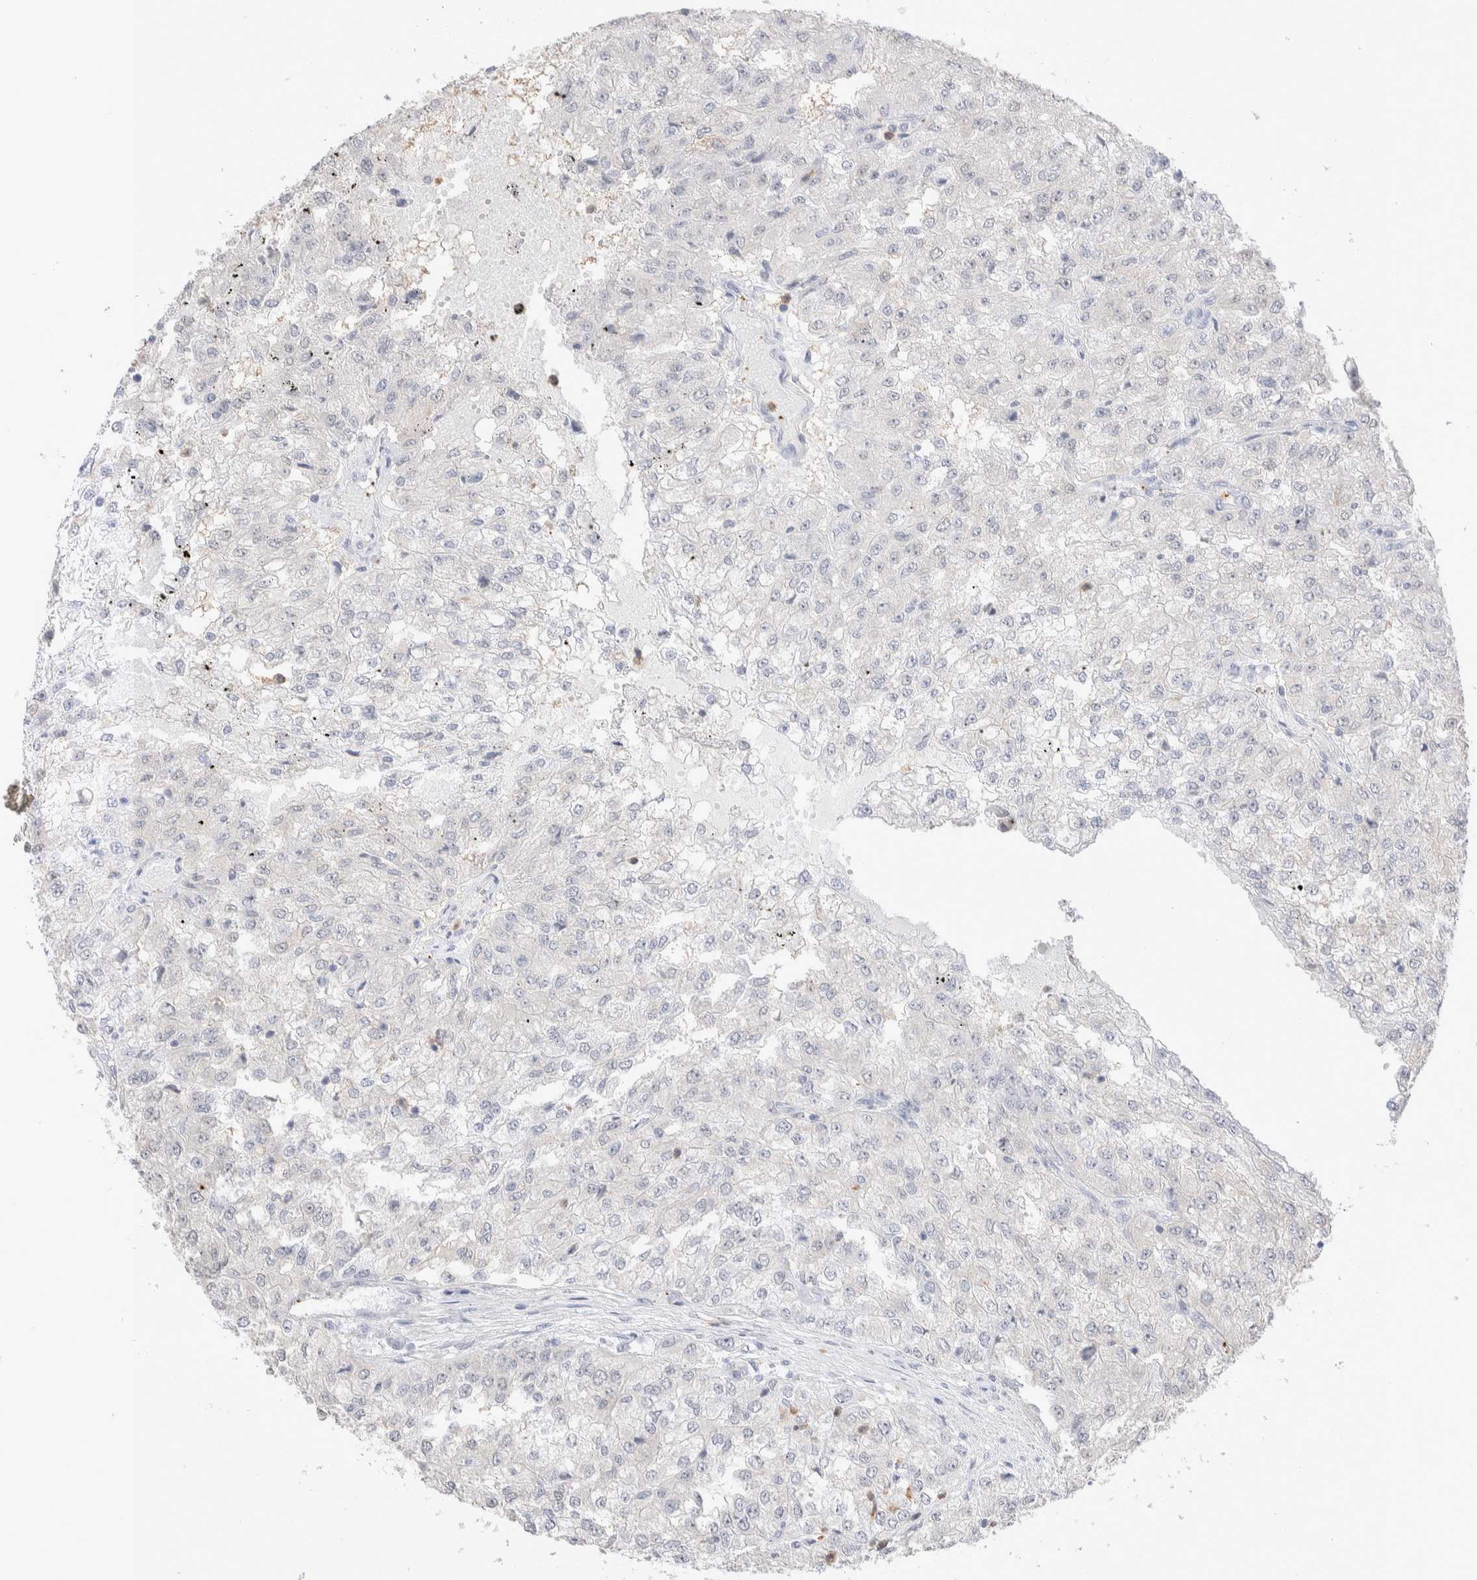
{"staining": {"intensity": "negative", "quantity": "none", "location": "none"}, "tissue": "renal cancer", "cell_type": "Tumor cells", "image_type": "cancer", "snomed": [{"axis": "morphology", "description": "Adenocarcinoma, NOS"}, {"axis": "topography", "description": "Kidney"}], "caption": "Photomicrograph shows no significant protein positivity in tumor cells of renal cancer (adenocarcinoma). (DAB (3,3'-diaminobenzidine) immunohistochemistry (IHC) with hematoxylin counter stain).", "gene": "FFAR2", "patient": {"sex": "female", "age": 54}}